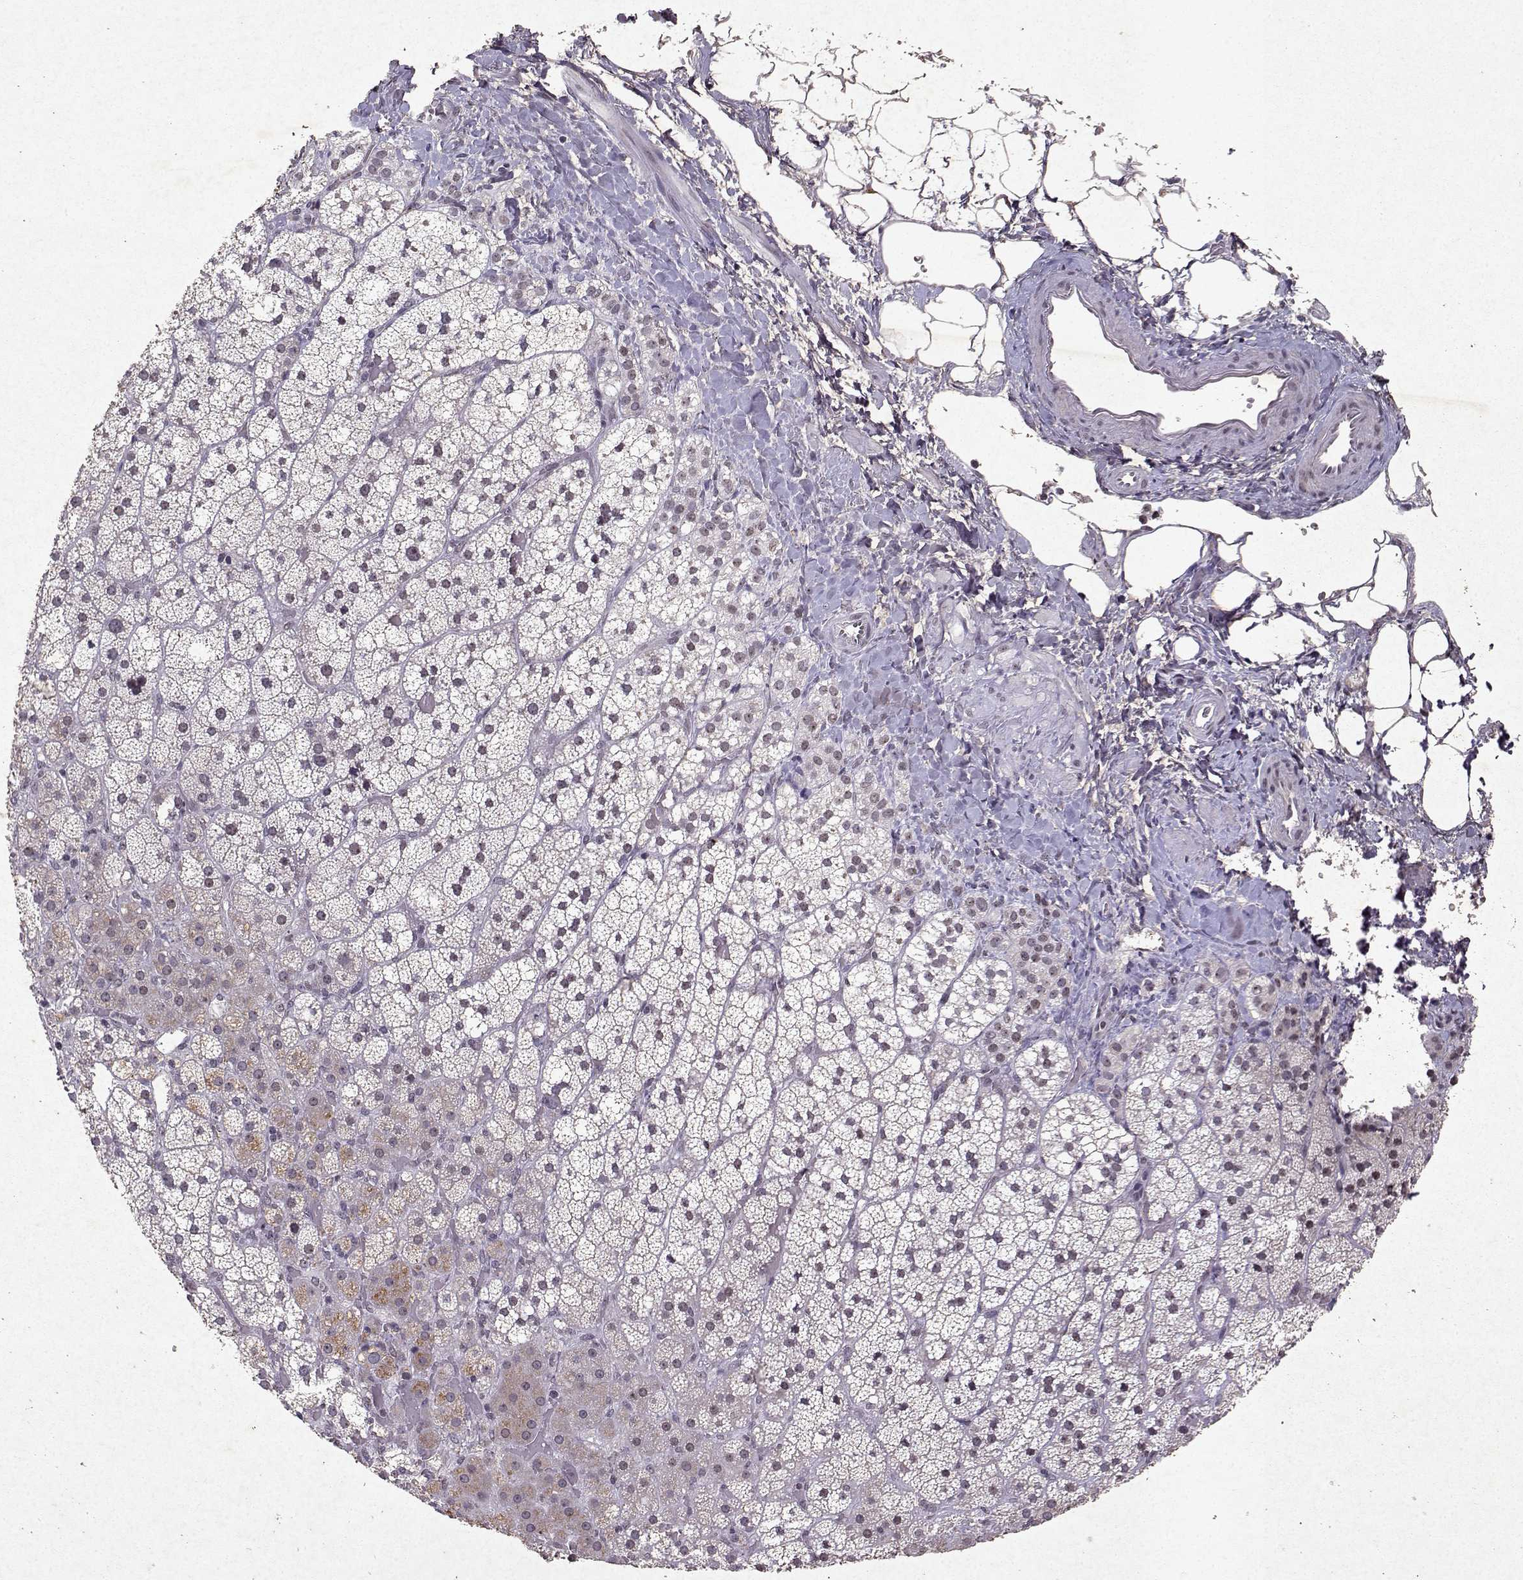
{"staining": {"intensity": "weak", "quantity": "<25%", "location": "cytoplasmic/membranous"}, "tissue": "adrenal gland", "cell_type": "Glandular cells", "image_type": "normal", "snomed": [{"axis": "morphology", "description": "Normal tissue, NOS"}, {"axis": "topography", "description": "Adrenal gland"}], "caption": "A high-resolution histopathology image shows immunohistochemistry (IHC) staining of unremarkable adrenal gland, which demonstrates no significant expression in glandular cells. Nuclei are stained in blue.", "gene": "DDX56", "patient": {"sex": "male", "age": 53}}